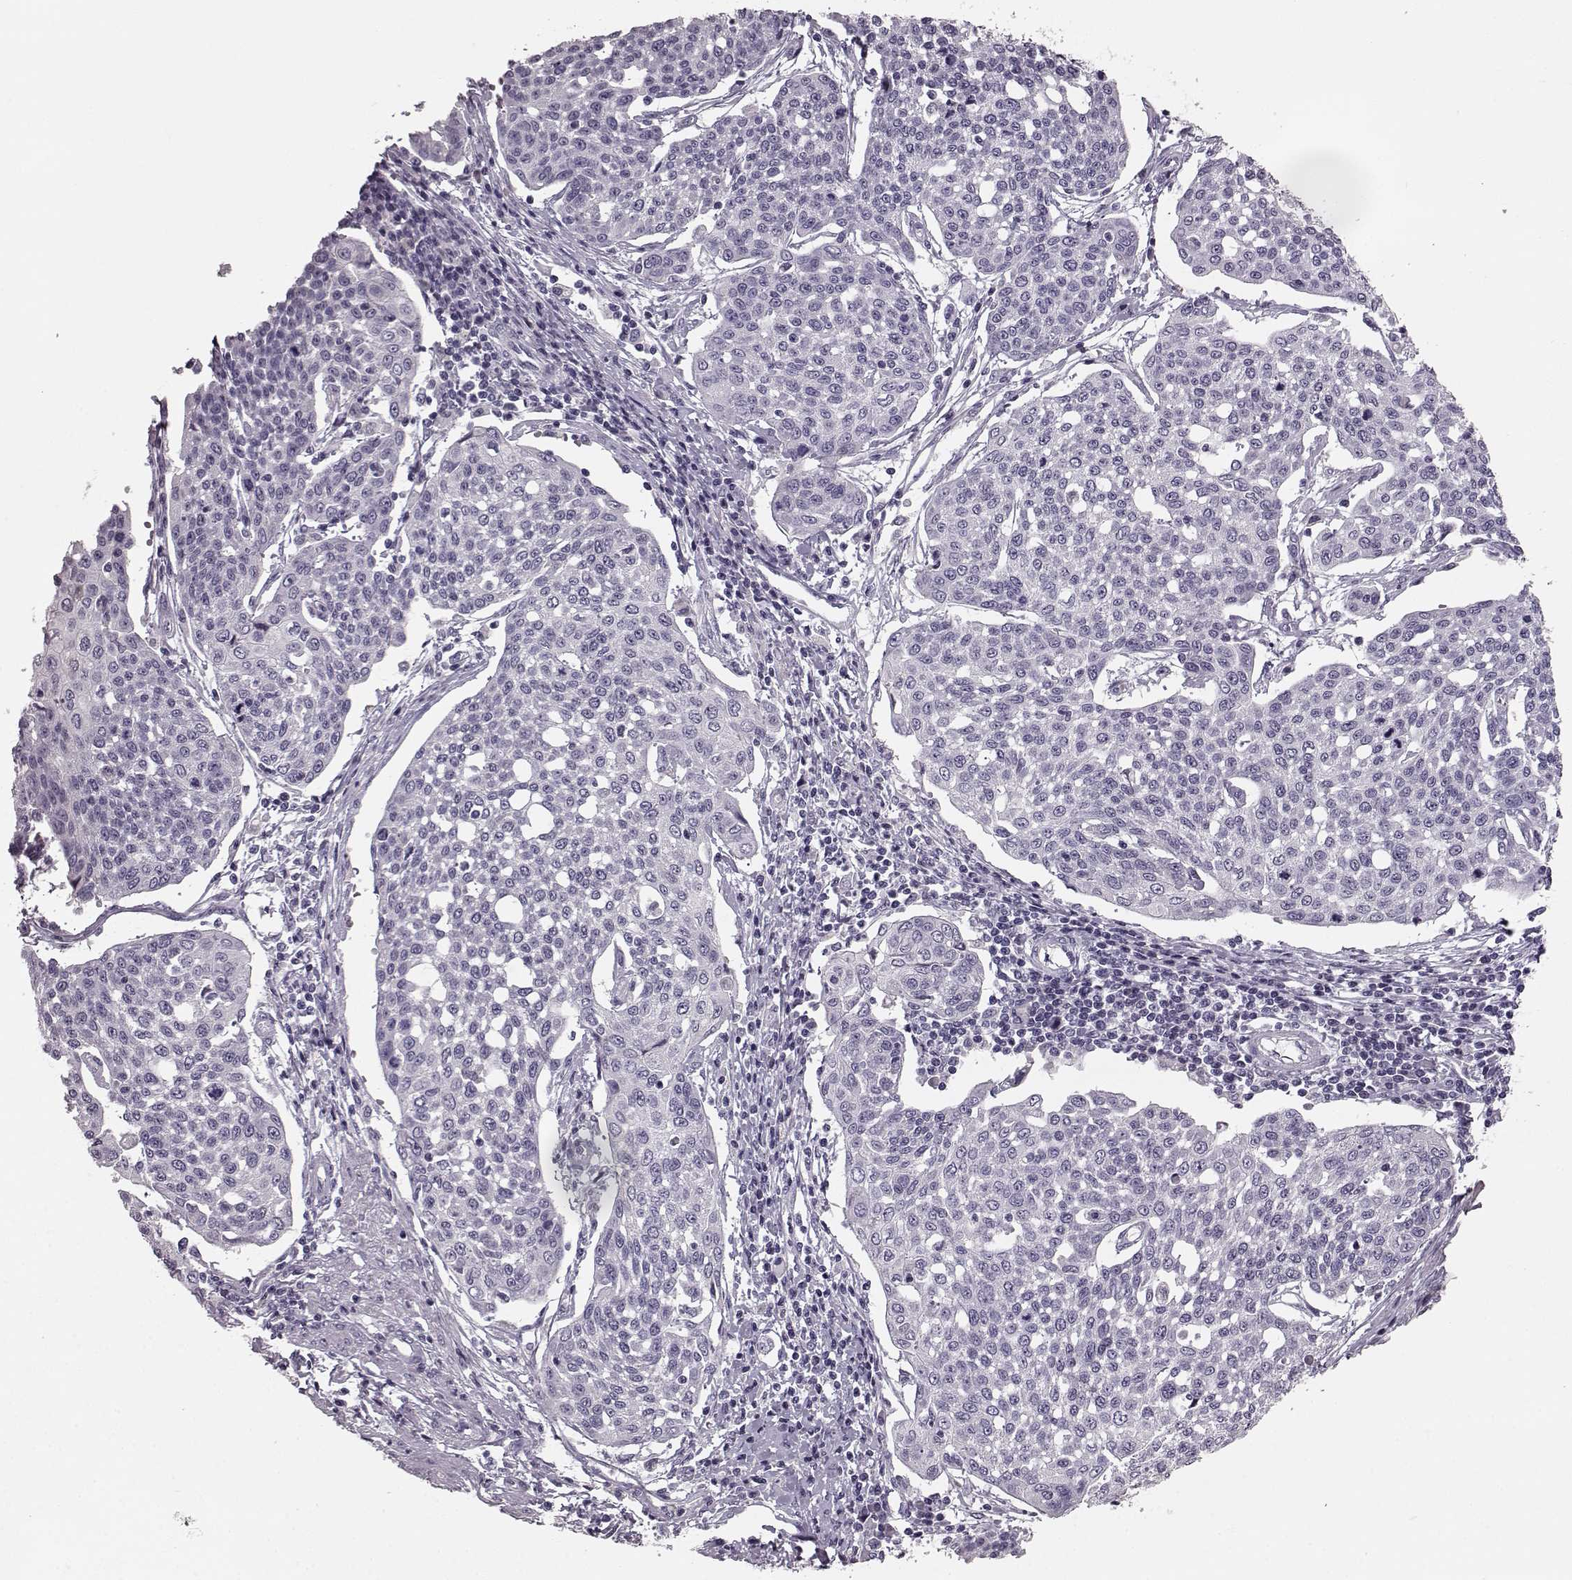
{"staining": {"intensity": "negative", "quantity": "none", "location": "none"}, "tissue": "cervical cancer", "cell_type": "Tumor cells", "image_type": "cancer", "snomed": [{"axis": "morphology", "description": "Squamous cell carcinoma, NOS"}, {"axis": "topography", "description": "Cervix"}], "caption": "This is a photomicrograph of immunohistochemistry staining of squamous cell carcinoma (cervical), which shows no positivity in tumor cells.", "gene": "KIAA0319", "patient": {"sex": "female", "age": 34}}